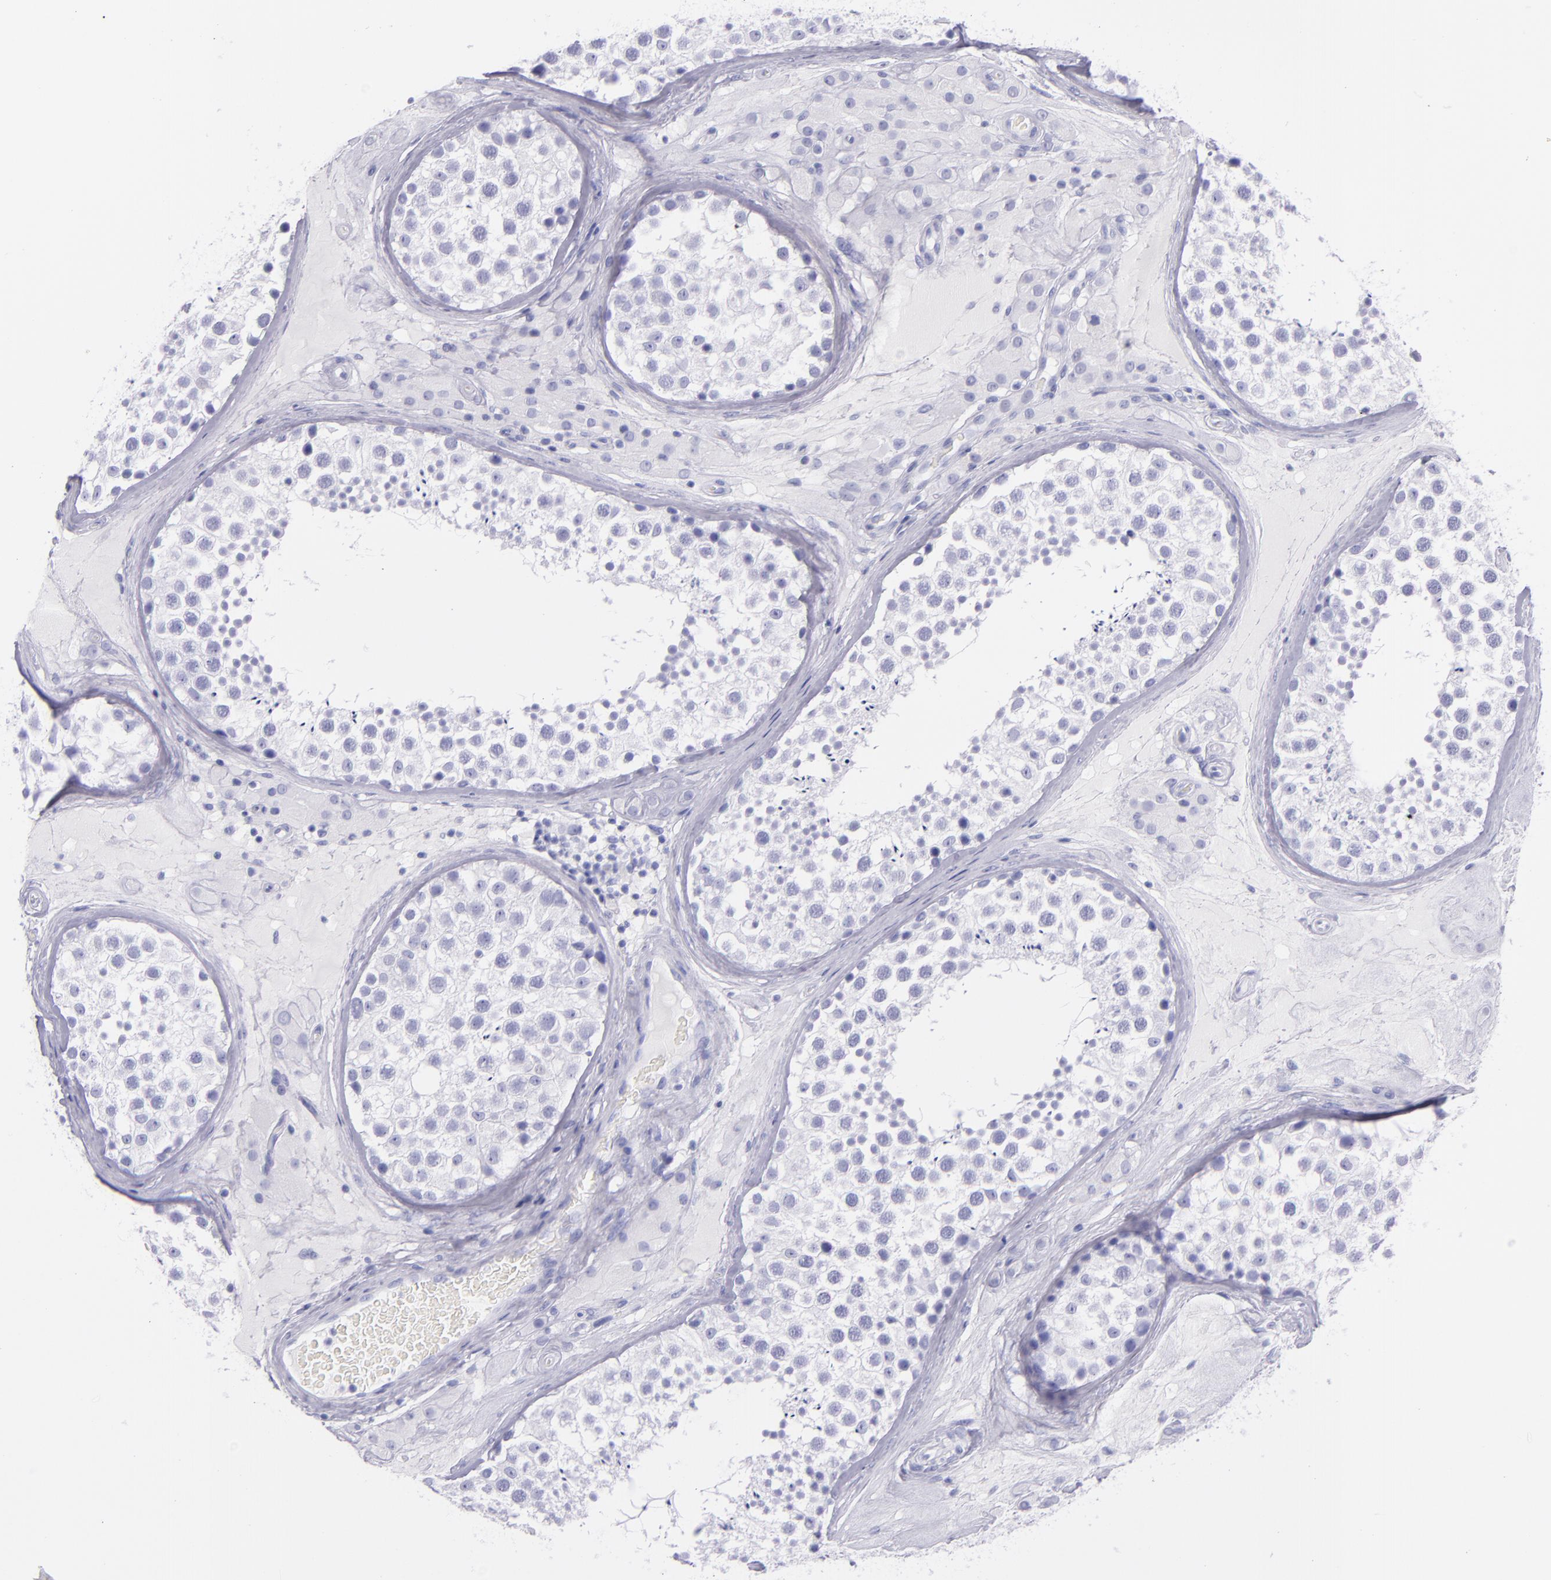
{"staining": {"intensity": "negative", "quantity": "none", "location": "none"}, "tissue": "testis", "cell_type": "Cells in seminiferous ducts", "image_type": "normal", "snomed": [{"axis": "morphology", "description": "Normal tissue, NOS"}, {"axis": "topography", "description": "Testis"}], "caption": "Testis stained for a protein using immunohistochemistry exhibits no staining cells in seminiferous ducts.", "gene": "SFTPB", "patient": {"sex": "male", "age": 46}}